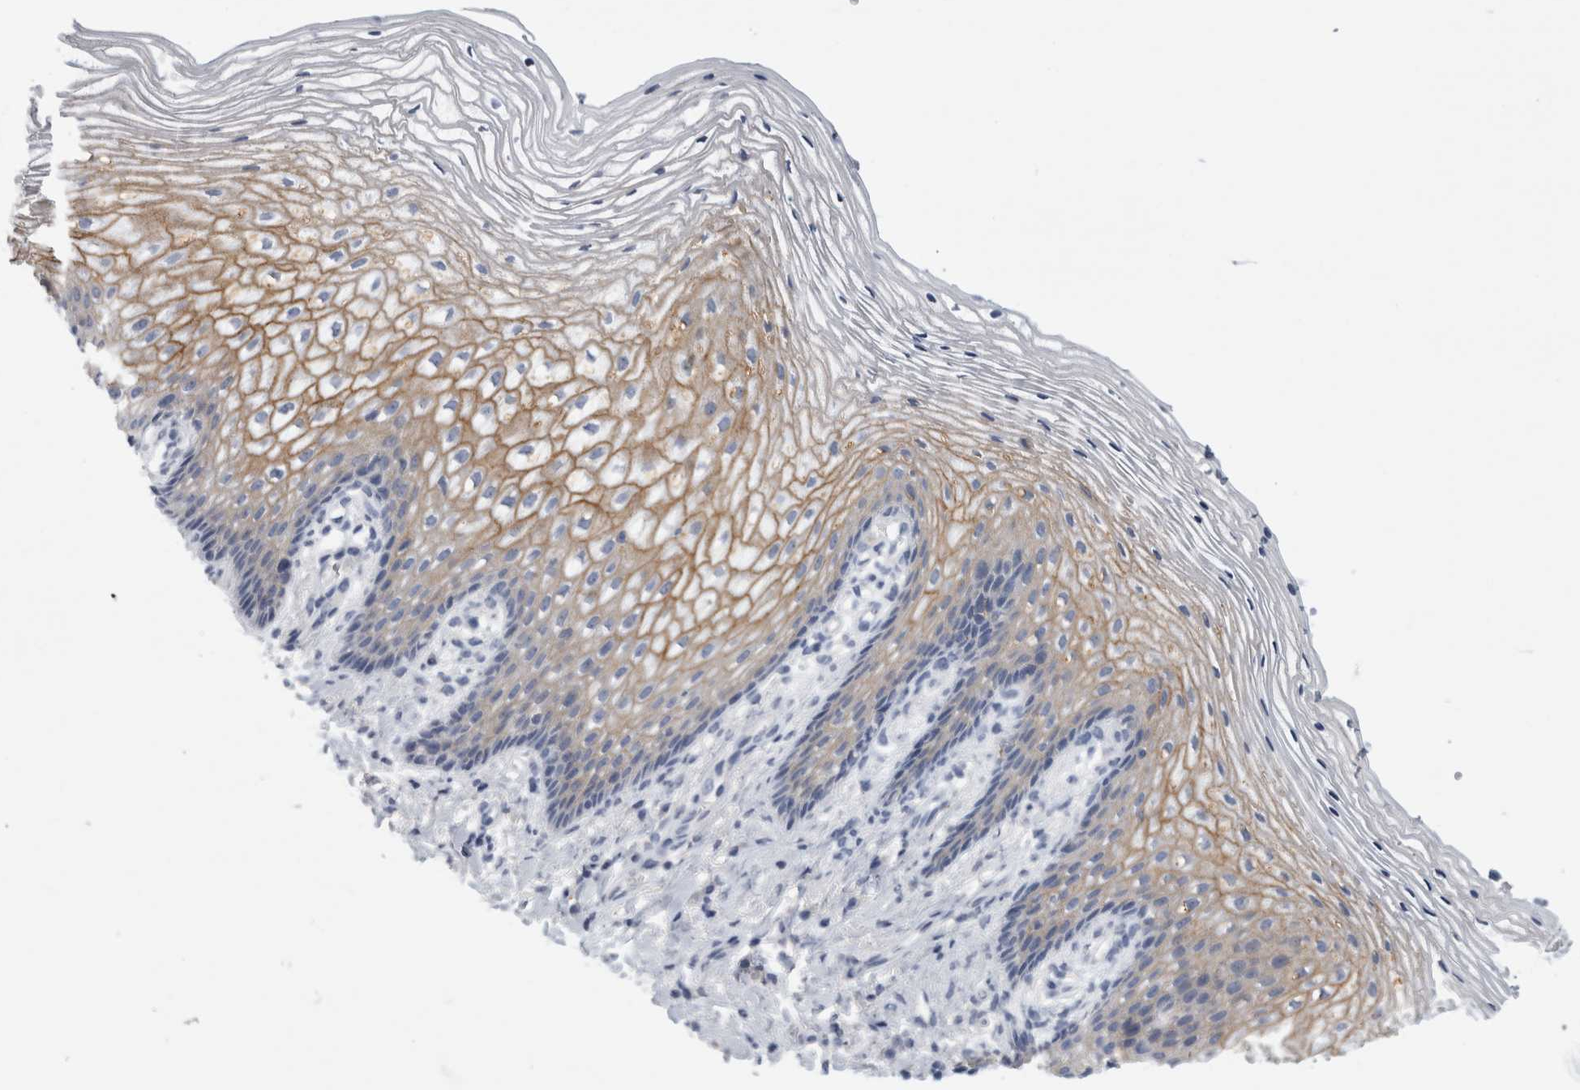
{"staining": {"intensity": "weak", "quantity": "25%-75%", "location": "cytoplasmic/membranous"}, "tissue": "vagina", "cell_type": "Squamous epithelial cells", "image_type": "normal", "snomed": [{"axis": "morphology", "description": "Normal tissue, NOS"}, {"axis": "topography", "description": "Vagina"}], "caption": "Protein expression by immunohistochemistry demonstrates weak cytoplasmic/membranous expression in about 25%-75% of squamous epithelial cells in normal vagina.", "gene": "ANKFY1", "patient": {"sex": "female", "age": 60}}